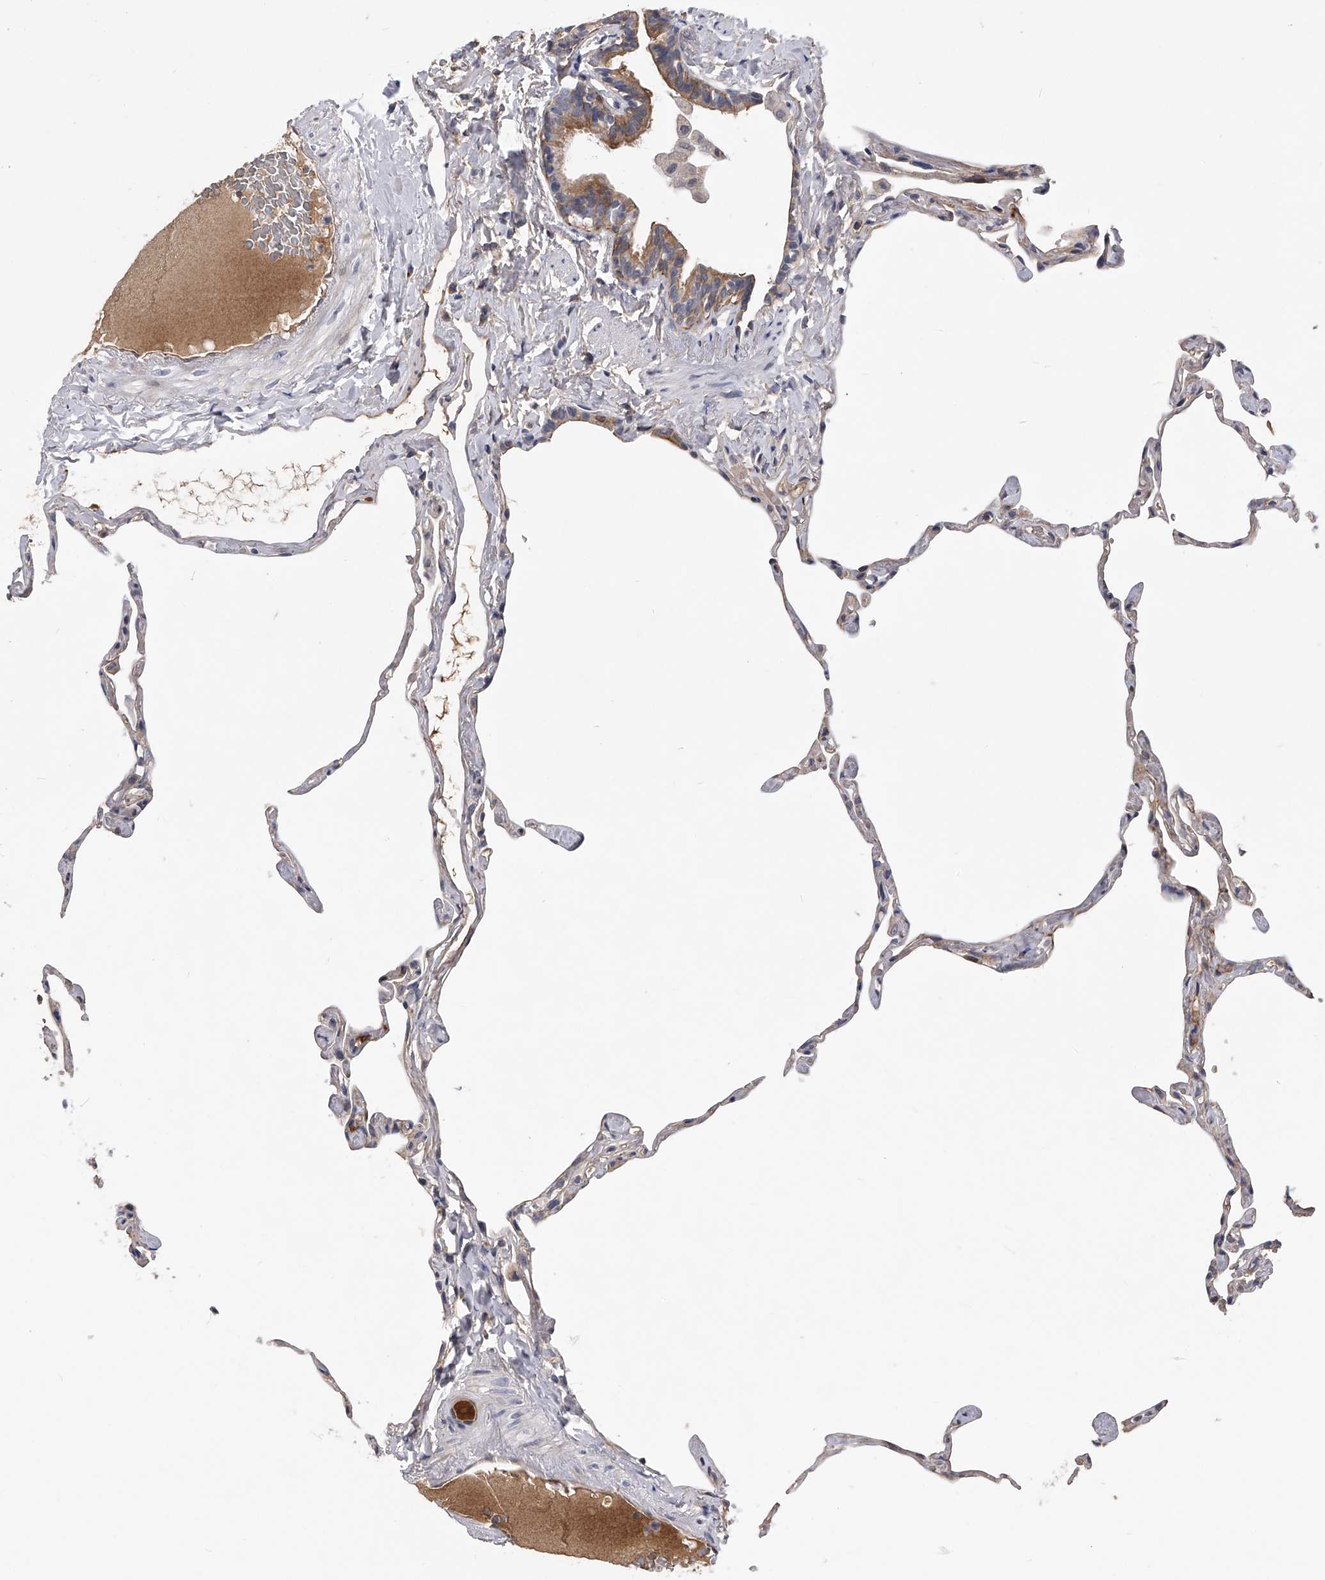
{"staining": {"intensity": "weak", "quantity": "25%-75%", "location": "cytoplasmic/membranous"}, "tissue": "lung", "cell_type": "Alveolar cells", "image_type": "normal", "snomed": [{"axis": "morphology", "description": "Normal tissue, NOS"}, {"axis": "topography", "description": "Lung"}], "caption": "Weak cytoplasmic/membranous protein expression is seen in approximately 25%-75% of alveolar cells in lung. Nuclei are stained in blue.", "gene": "MDN1", "patient": {"sex": "male", "age": 65}}